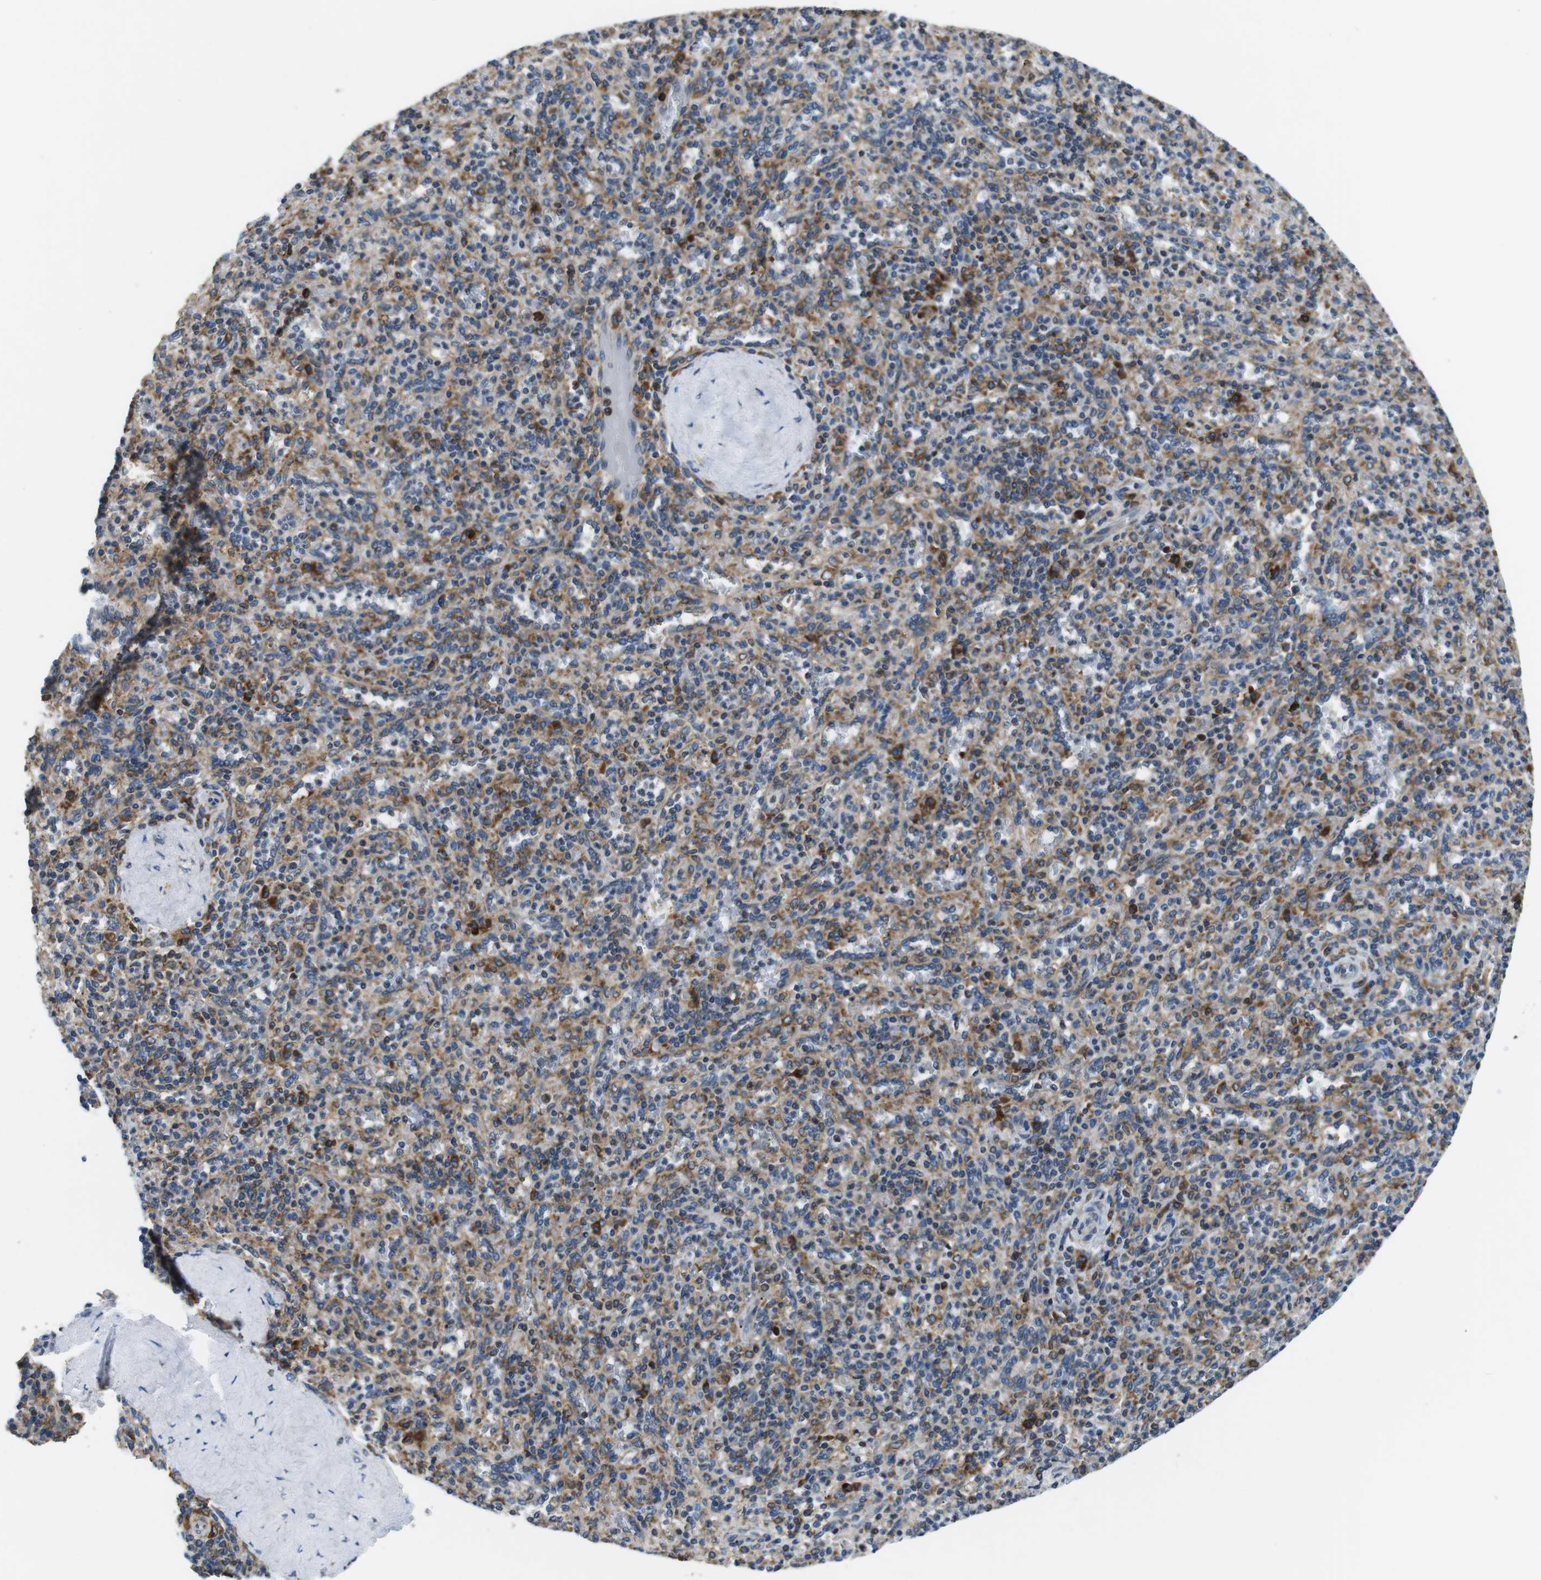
{"staining": {"intensity": "moderate", "quantity": "25%-75%", "location": "cytoplasmic/membranous"}, "tissue": "spleen", "cell_type": "Cells in red pulp", "image_type": "normal", "snomed": [{"axis": "morphology", "description": "Normal tissue, NOS"}, {"axis": "topography", "description": "Spleen"}], "caption": "Immunohistochemical staining of unremarkable human spleen reveals moderate cytoplasmic/membranous protein expression in approximately 25%-75% of cells in red pulp. (IHC, brightfield microscopy, high magnification).", "gene": "UGGT1", "patient": {"sex": "male", "age": 36}}